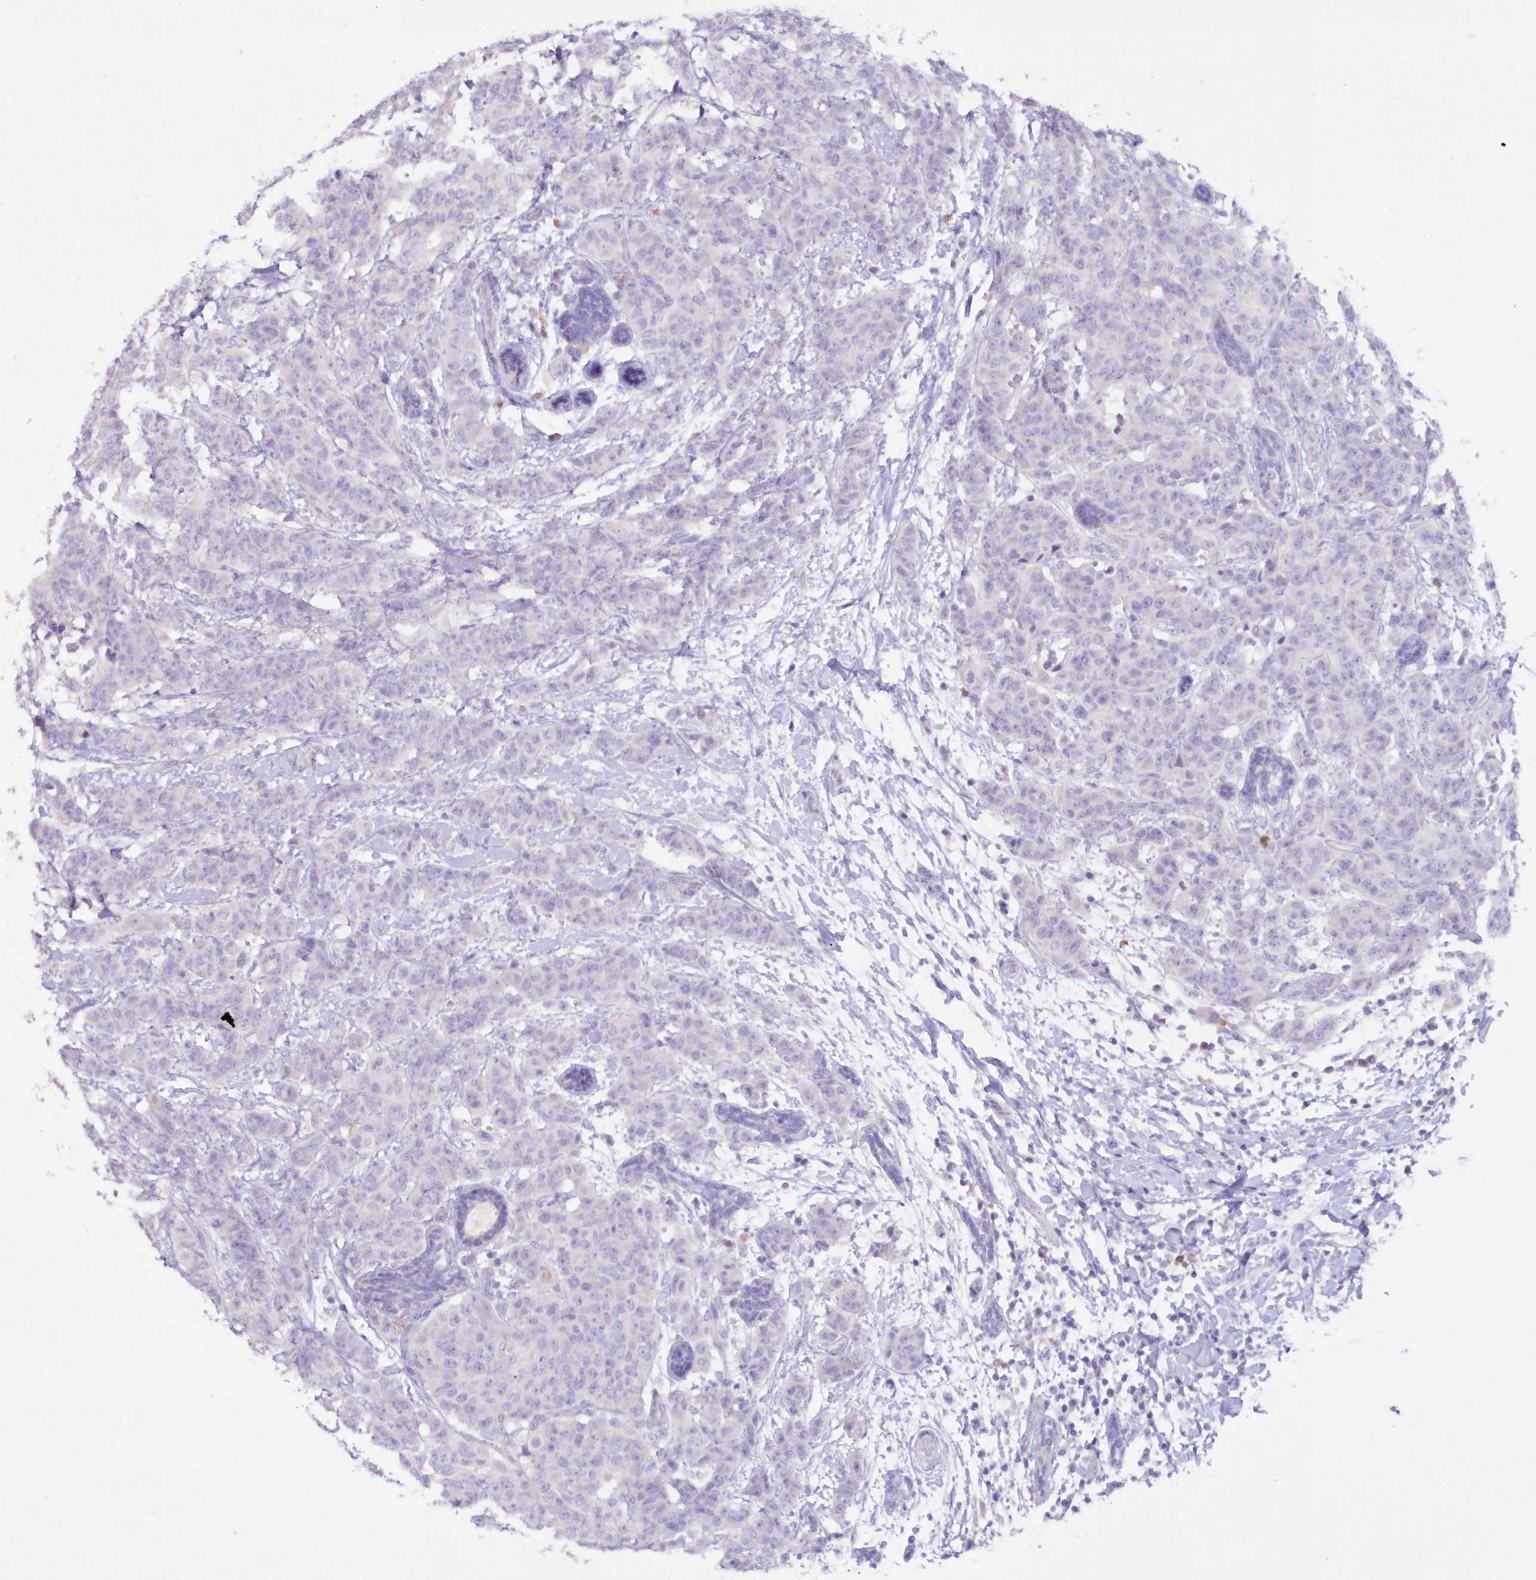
{"staining": {"intensity": "negative", "quantity": "none", "location": "none"}, "tissue": "breast cancer", "cell_type": "Tumor cells", "image_type": "cancer", "snomed": [{"axis": "morphology", "description": "Normal tissue, NOS"}, {"axis": "morphology", "description": "Duct carcinoma"}, {"axis": "topography", "description": "Breast"}], "caption": "Intraductal carcinoma (breast) was stained to show a protein in brown. There is no significant expression in tumor cells.", "gene": "GCKR", "patient": {"sex": "female", "age": 40}}